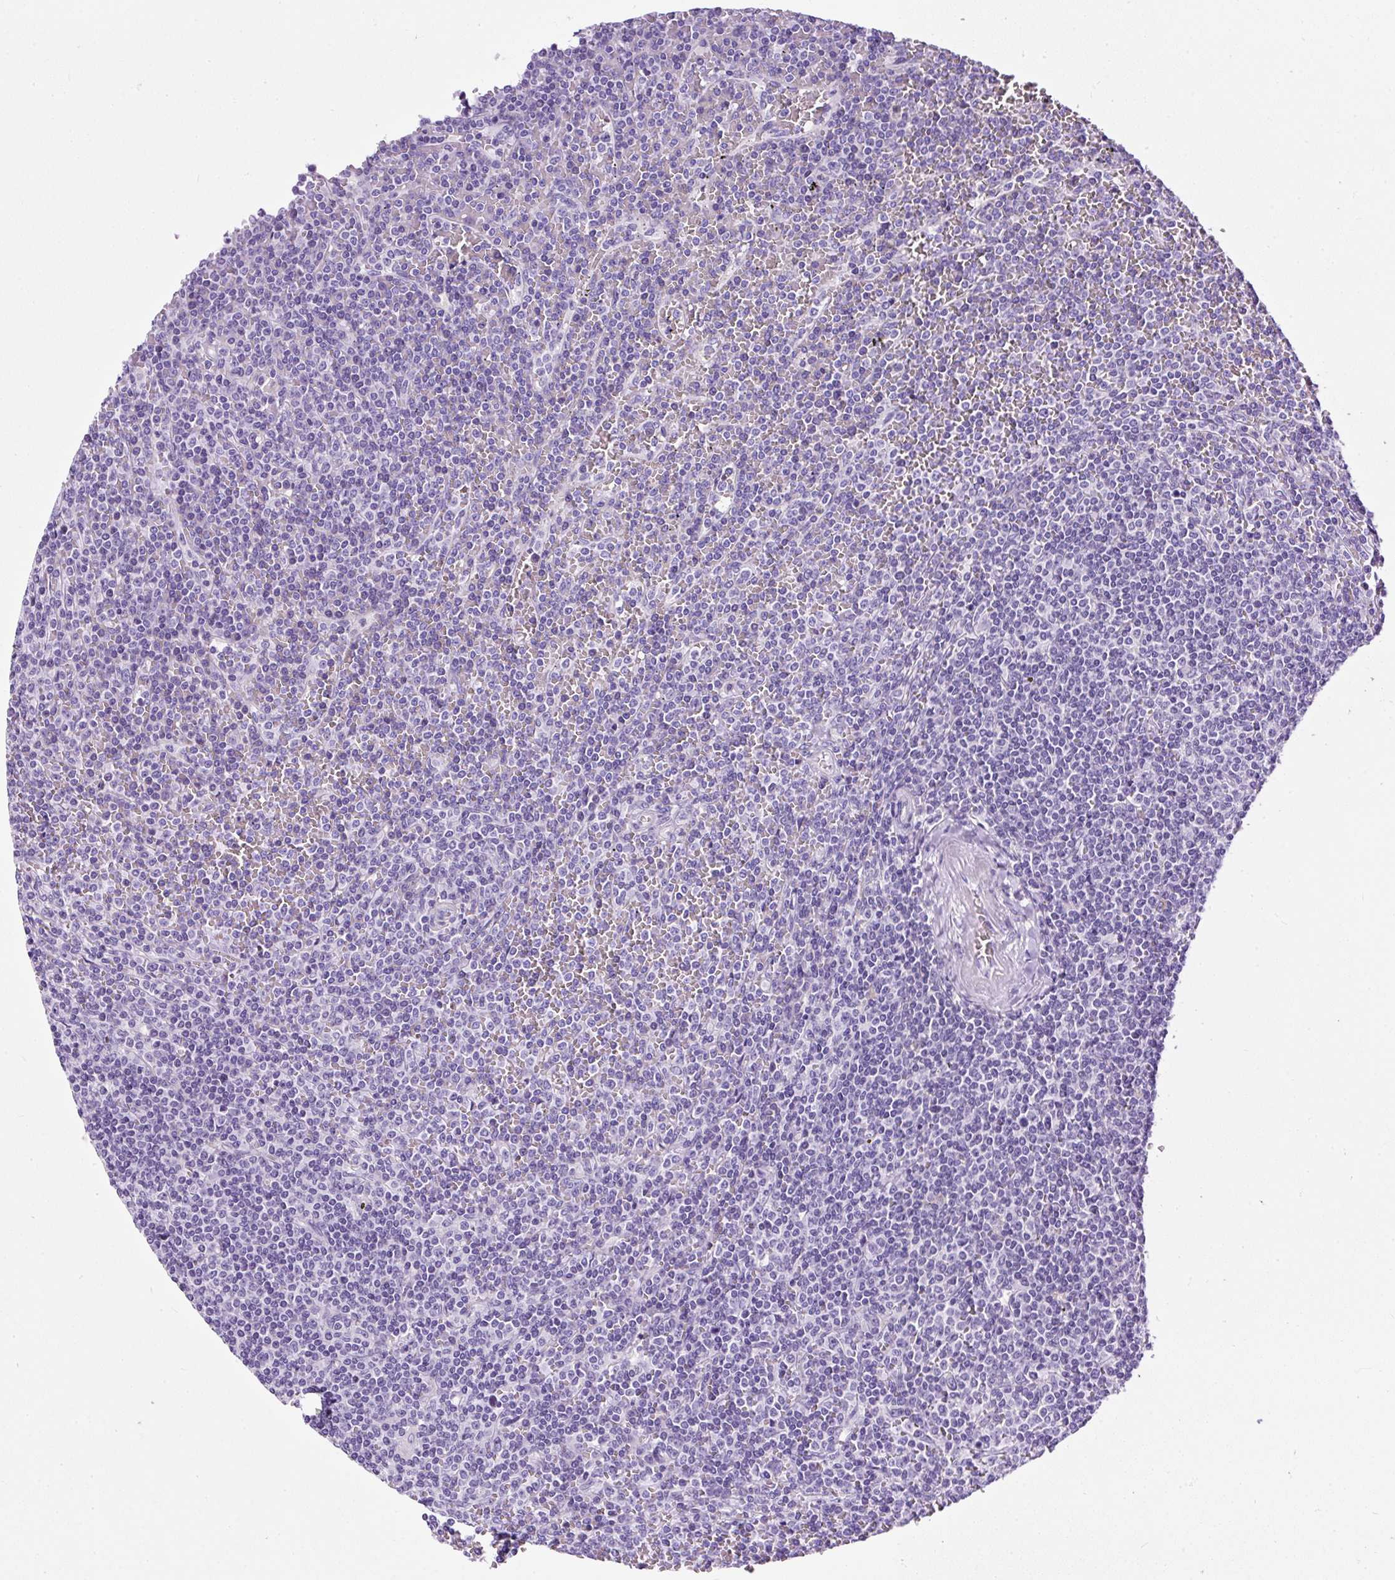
{"staining": {"intensity": "negative", "quantity": "none", "location": "none"}, "tissue": "lymphoma", "cell_type": "Tumor cells", "image_type": "cancer", "snomed": [{"axis": "morphology", "description": "Malignant lymphoma, non-Hodgkin's type, Low grade"}, {"axis": "topography", "description": "Spleen"}], "caption": "IHC micrograph of lymphoma stained for a protein (brown), which displays no expression in tumor cells. (DAB immunohistochemistry with hematoxylin counter stain).", "gene": "STOX2", "patient": {"sex": "female", "age": 19}}